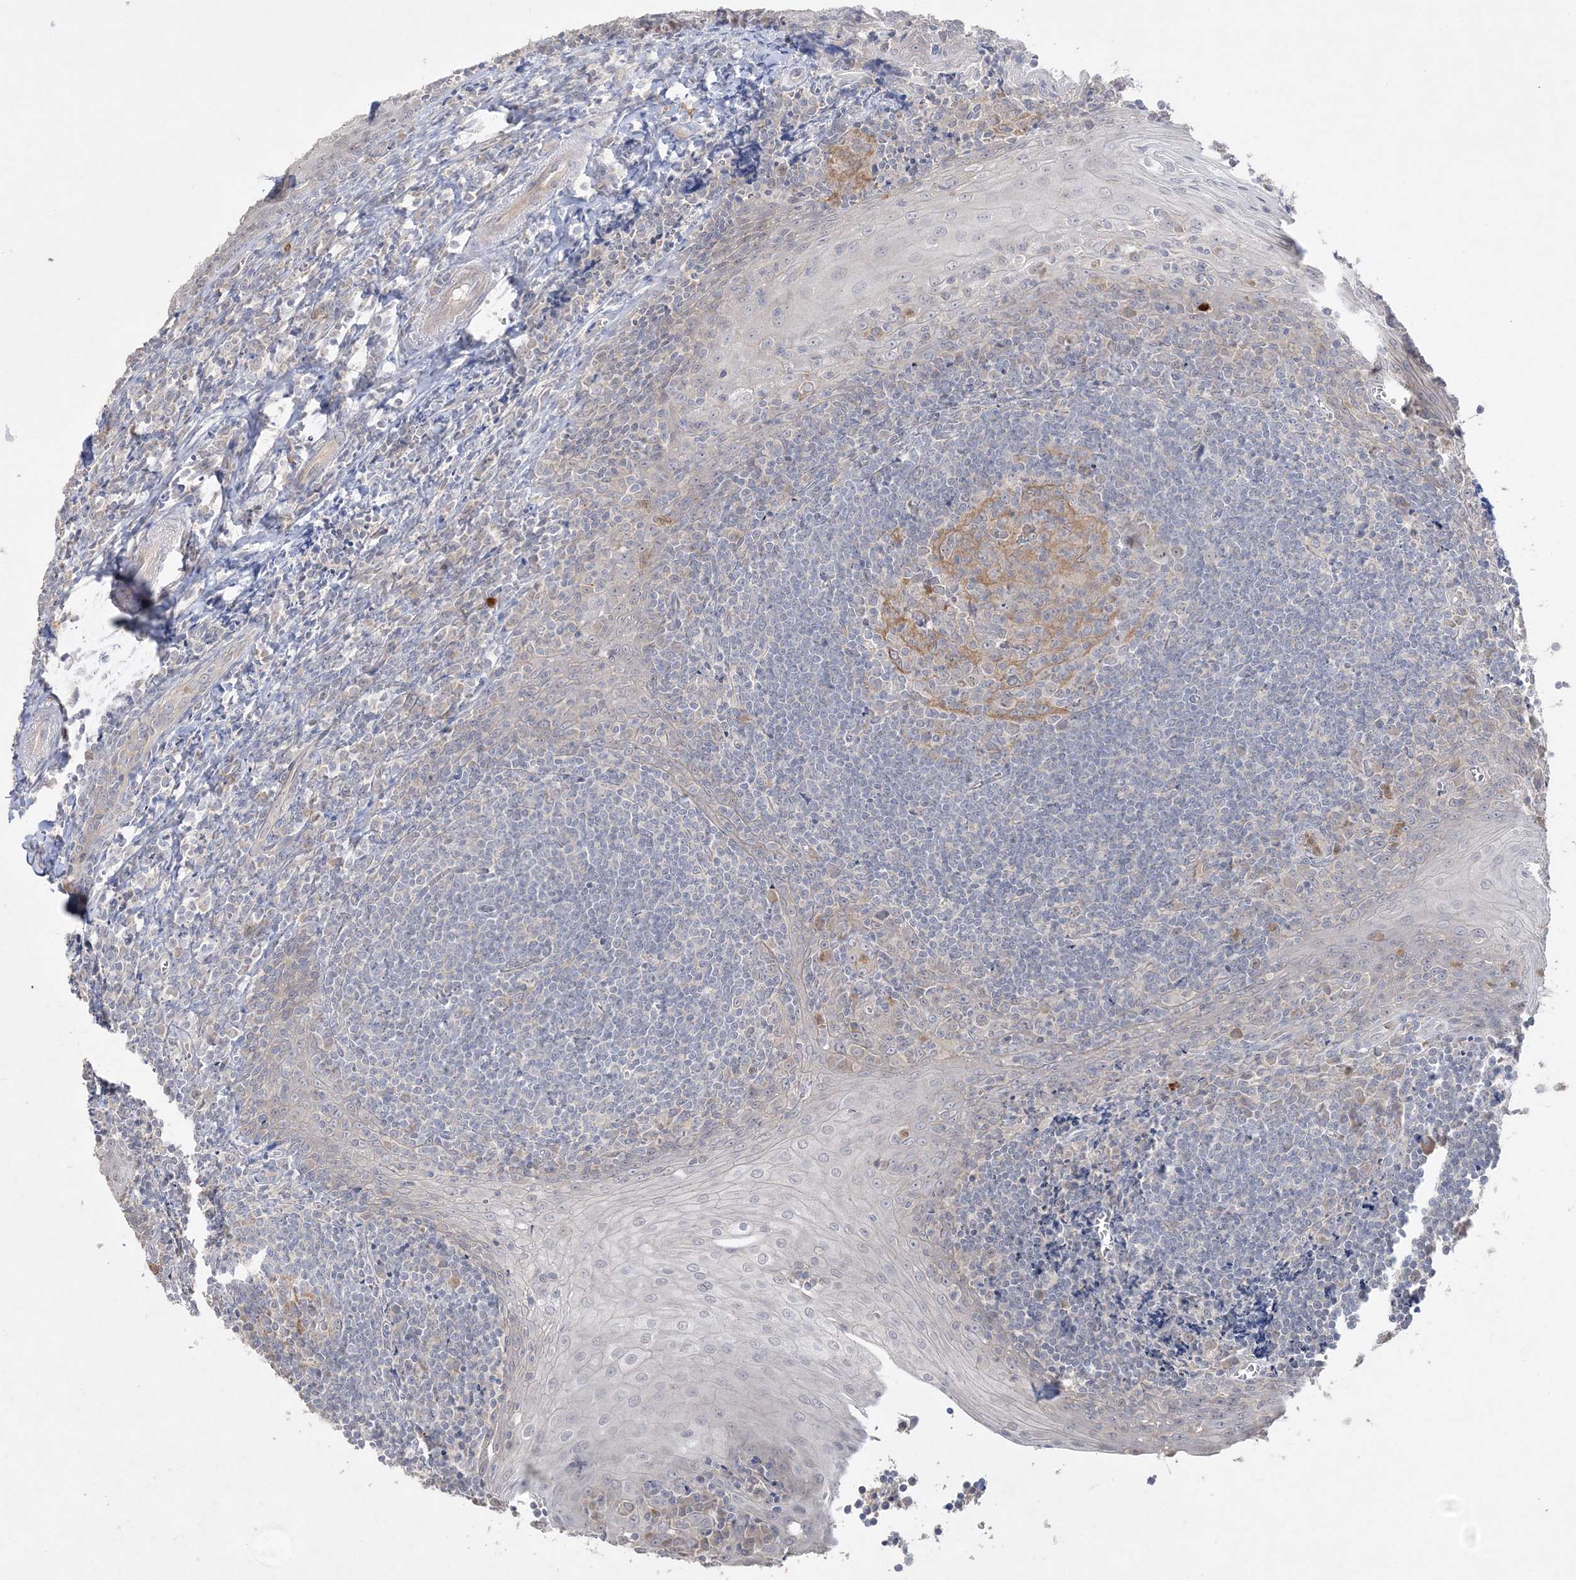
{"staining": {"intensity": "negative", "quantity": "none", "location": "none"}, "tissue": "tonsil", "cell_type": "Germinal center cells", "image_type": "normal", "snomed": [{"axis": "morphology", "description": "Normal tissue, NOS"}, {"axis": "topography", "description": "Tonsil"}], "caption": "IHC of benign tonsil exhibits no expression in germinal center cells.", "gene": "SH3BP4", "patient": {"sex": "male", "age": 27}}